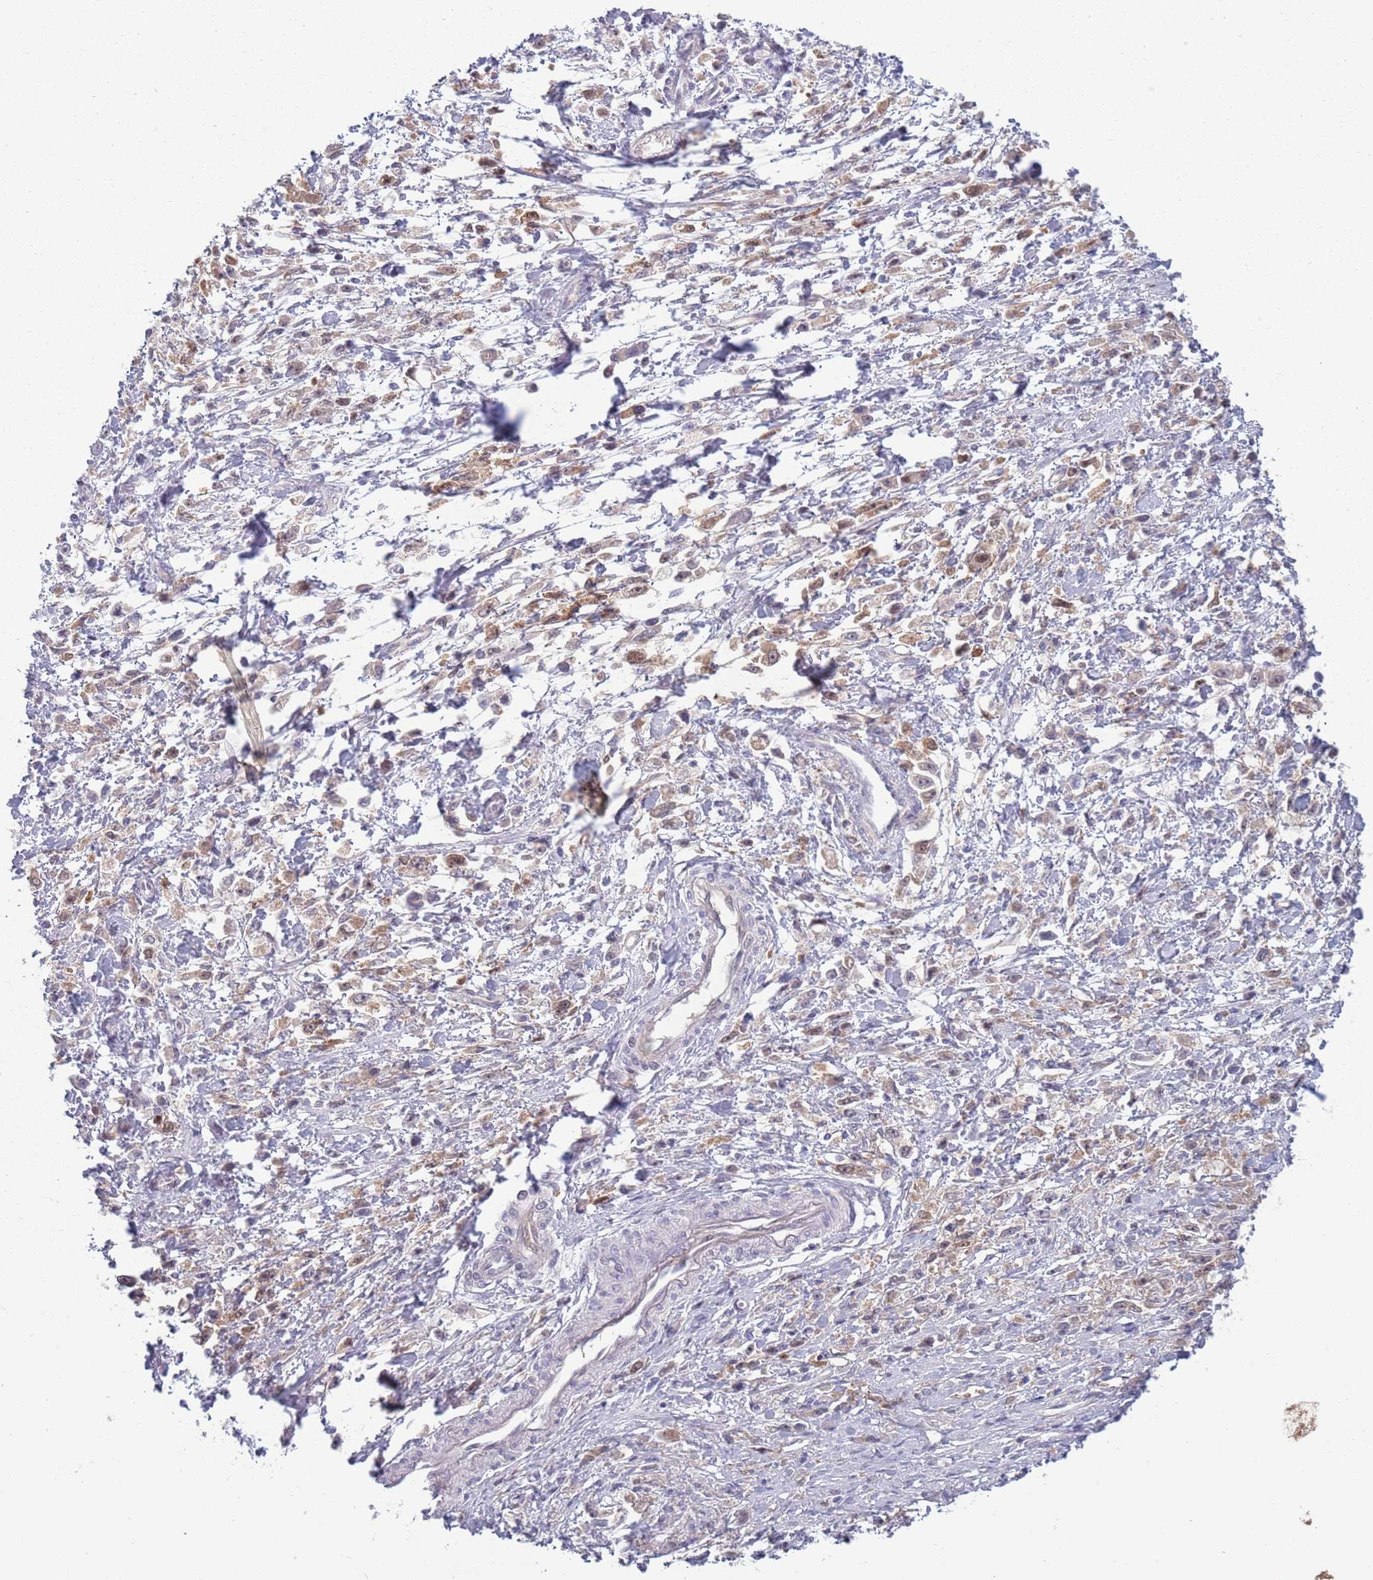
{"staining": {"intensity": "moderate", "quantity": "<25%", "location": "cytoplasmic/membranous,nuclear"}, "tissue": "stomach cancer", "cell_type": "Tumor cells", "image_type": "cancer", "snomed": [{"axis": "morphology", "description": "Adenocarcinoma, NOS"}, {"axis": "topography", "description": "Stomach"}], "caption": "DAB (3,3'-diaminobenzidine) immunohistochemical staining of human stomach adenocarcinoma exhibits moderate cytoplasmic/membranous and nuclear protein expression in about <25% of tumor cells.", "gene": "CLNS1A", "patient": {"sex": "female", "age": 59}}